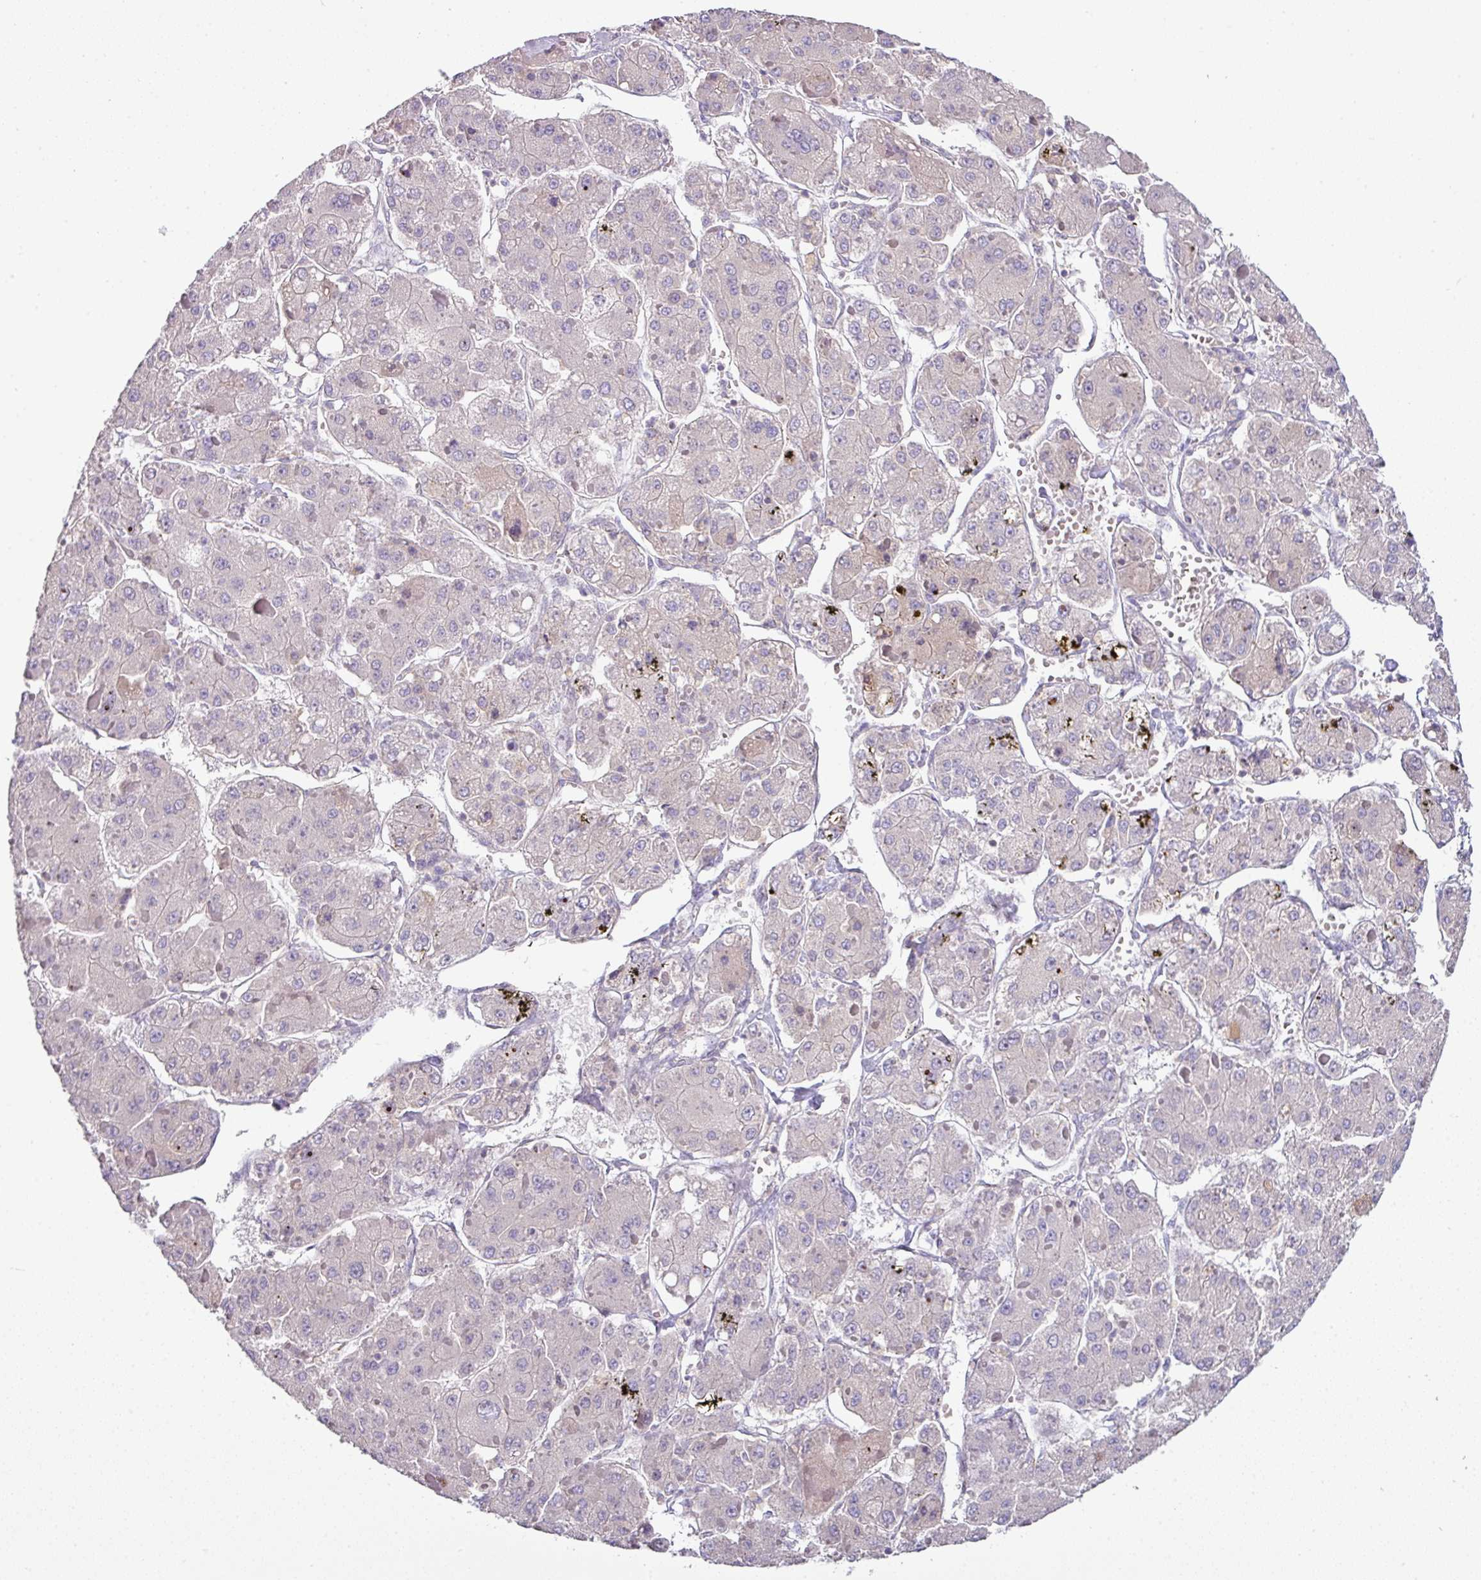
{"staining": {"intensity": "negative", "quantity": "none", "location": "none"}, "tissue": "liver cancer", "cell_type": "Tumor cells", "image_type": "cancer", "snomed": [{"axis": "morphology", "description": "Carcinoma, Hepatocellular, NOS"}, {"axis": "topography", "description": "Liver"}], "caption": "Immunohistochemistry of liver hepatocellular carcinoma shows no staining in tumor cells.", "gene": "SLAMF6", "patient": {"sex": "female", "age": 73}}